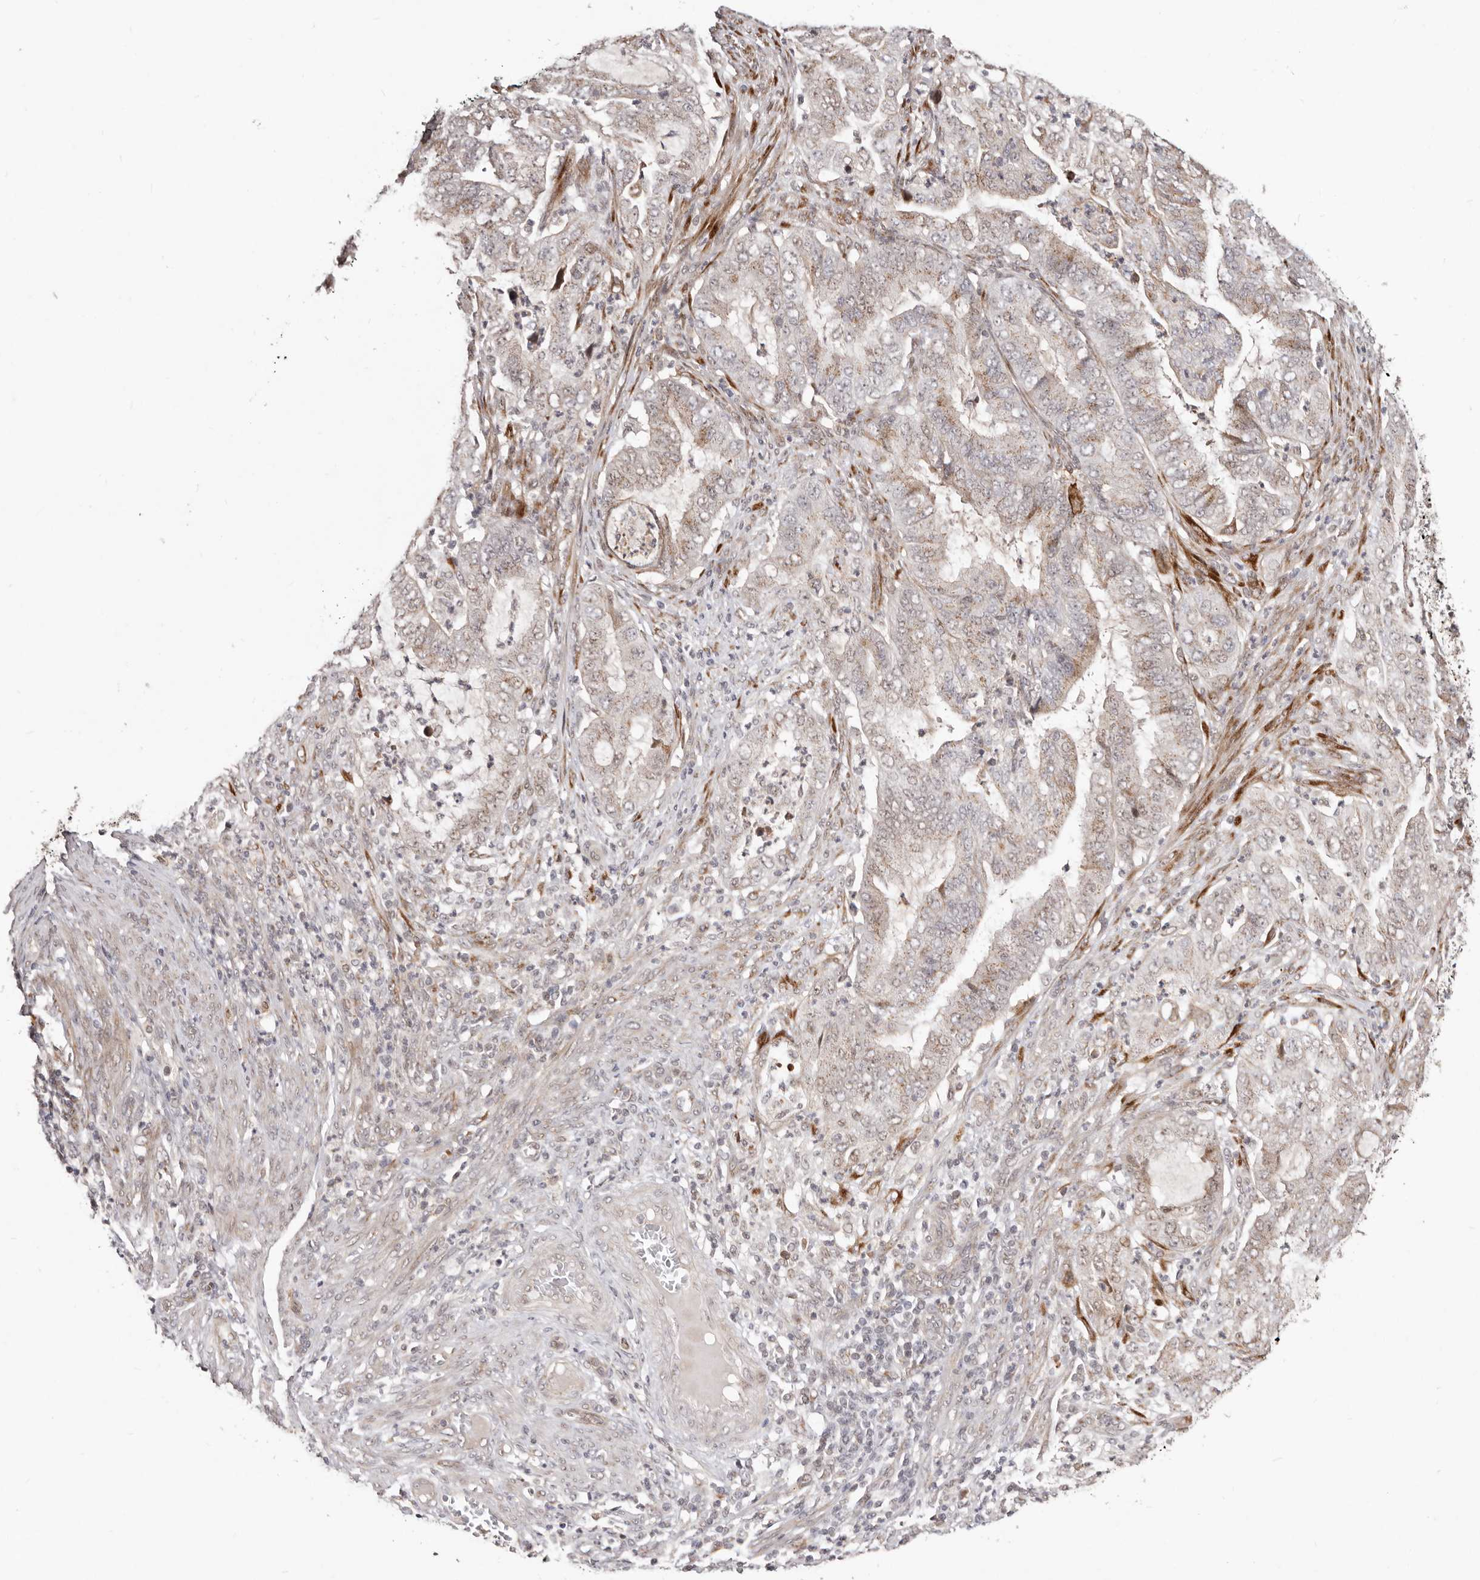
{"staining": {"intensity": "moderate", "quantity": "25%-75%", "location": "cytoplasmic/membranous,nuclear"}, "tissue": "endometrial cancer", "cell_type": "Tumor cells", "image_type": "cancer", "snomed": [{"axis": "morphology", "description": "Adenocarcinoma, NOS"}, {"axis": "topography", "description": "Endometrium"}], "caption": "Protein staining displays moderate cytoplasmic/membranous and nuclear expression in about 25%-75% of tumor cells in adenocarcinoma (endometrial).", "gene": "SRCAP", "patient": {"sex": "female", "age": 51}}